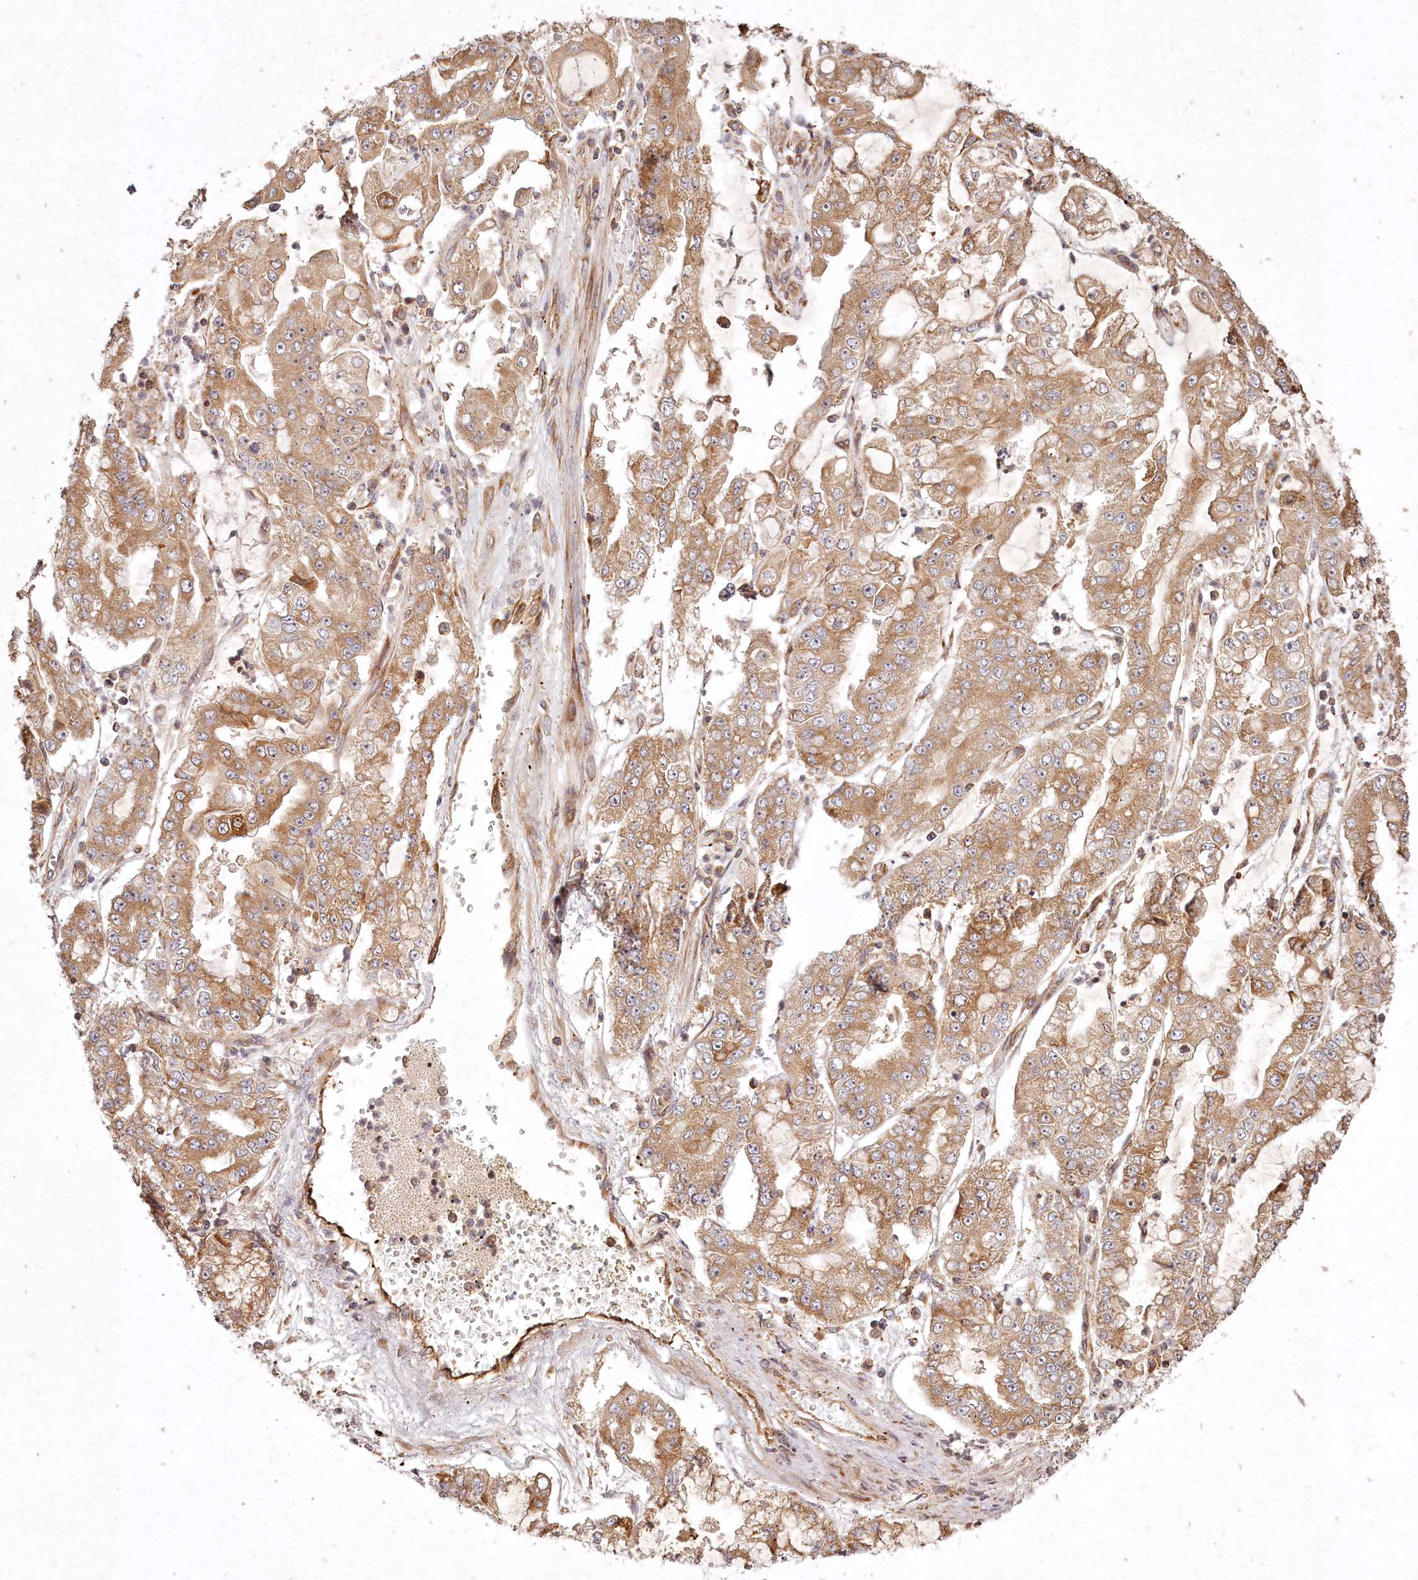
{"staining": {"intensity": "moderate", "quantity": ">75%", "location": "cytoplasmic/membranous"}, "tissue": "stomach cancer", "cell_type": "Tumor cells", "image_type": "cancer", "snomed": [{"axis": "morphology", "description": "Adenocarcinoma, NOS"}, {"axis": "topography", "description": "Stomach"}], "caption": "Immunohistochemistry (IHC) (DAB (3,3'-diaminobenzidine)) staining of human stomach adenocarcinoma shows moderate cytoplasmic/membranous protein expression in about >75% of tumor cells. The staining is performed using DAB brown chromogen to label protein expression. The nuclei are counter-stained blue using hematoxylin.", "gene": "TMIE", "patient": {"sex": "male", "age": 76}}